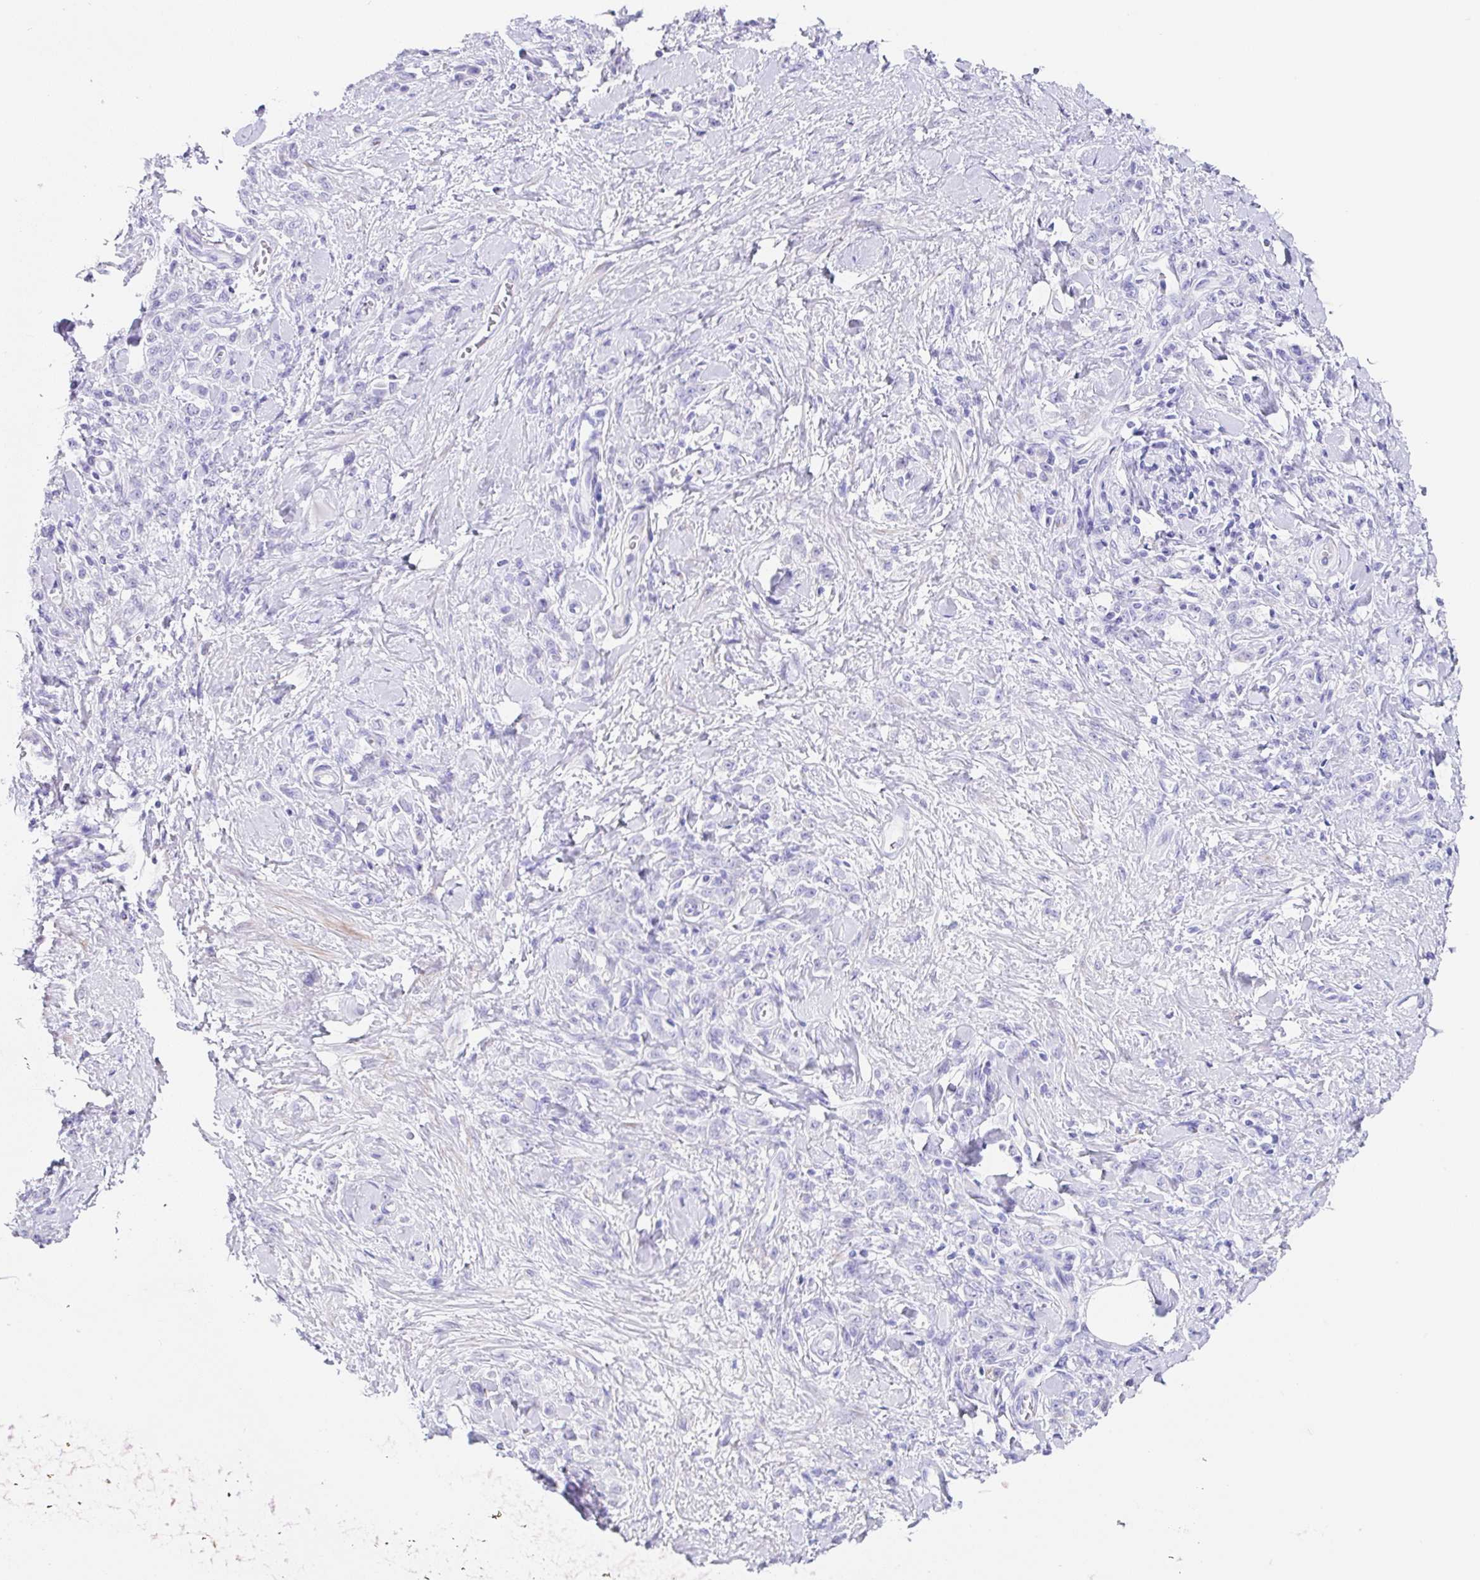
{"staining": {"intensity": "negative", "quantity": "none", "location": "none"}, "tissue": "stomach cancer", "cell_type": "Tumor cells", "image_type": "cancer", "snomed": [{"axis": "morphology", "description": "Normal tissue, NOS"}, {"axis": "morphology", "description": "Adenocarcinoma, NOS"}, {"axis": "topography", "description": "Stomach"}], "caption": "Adenocarcinoma (stomach) stained for a protein using immunohistochemistry shows no positivity tumor cells.", "gene": "CLDND2", "patient": {"sex": "male", "age": 82}}